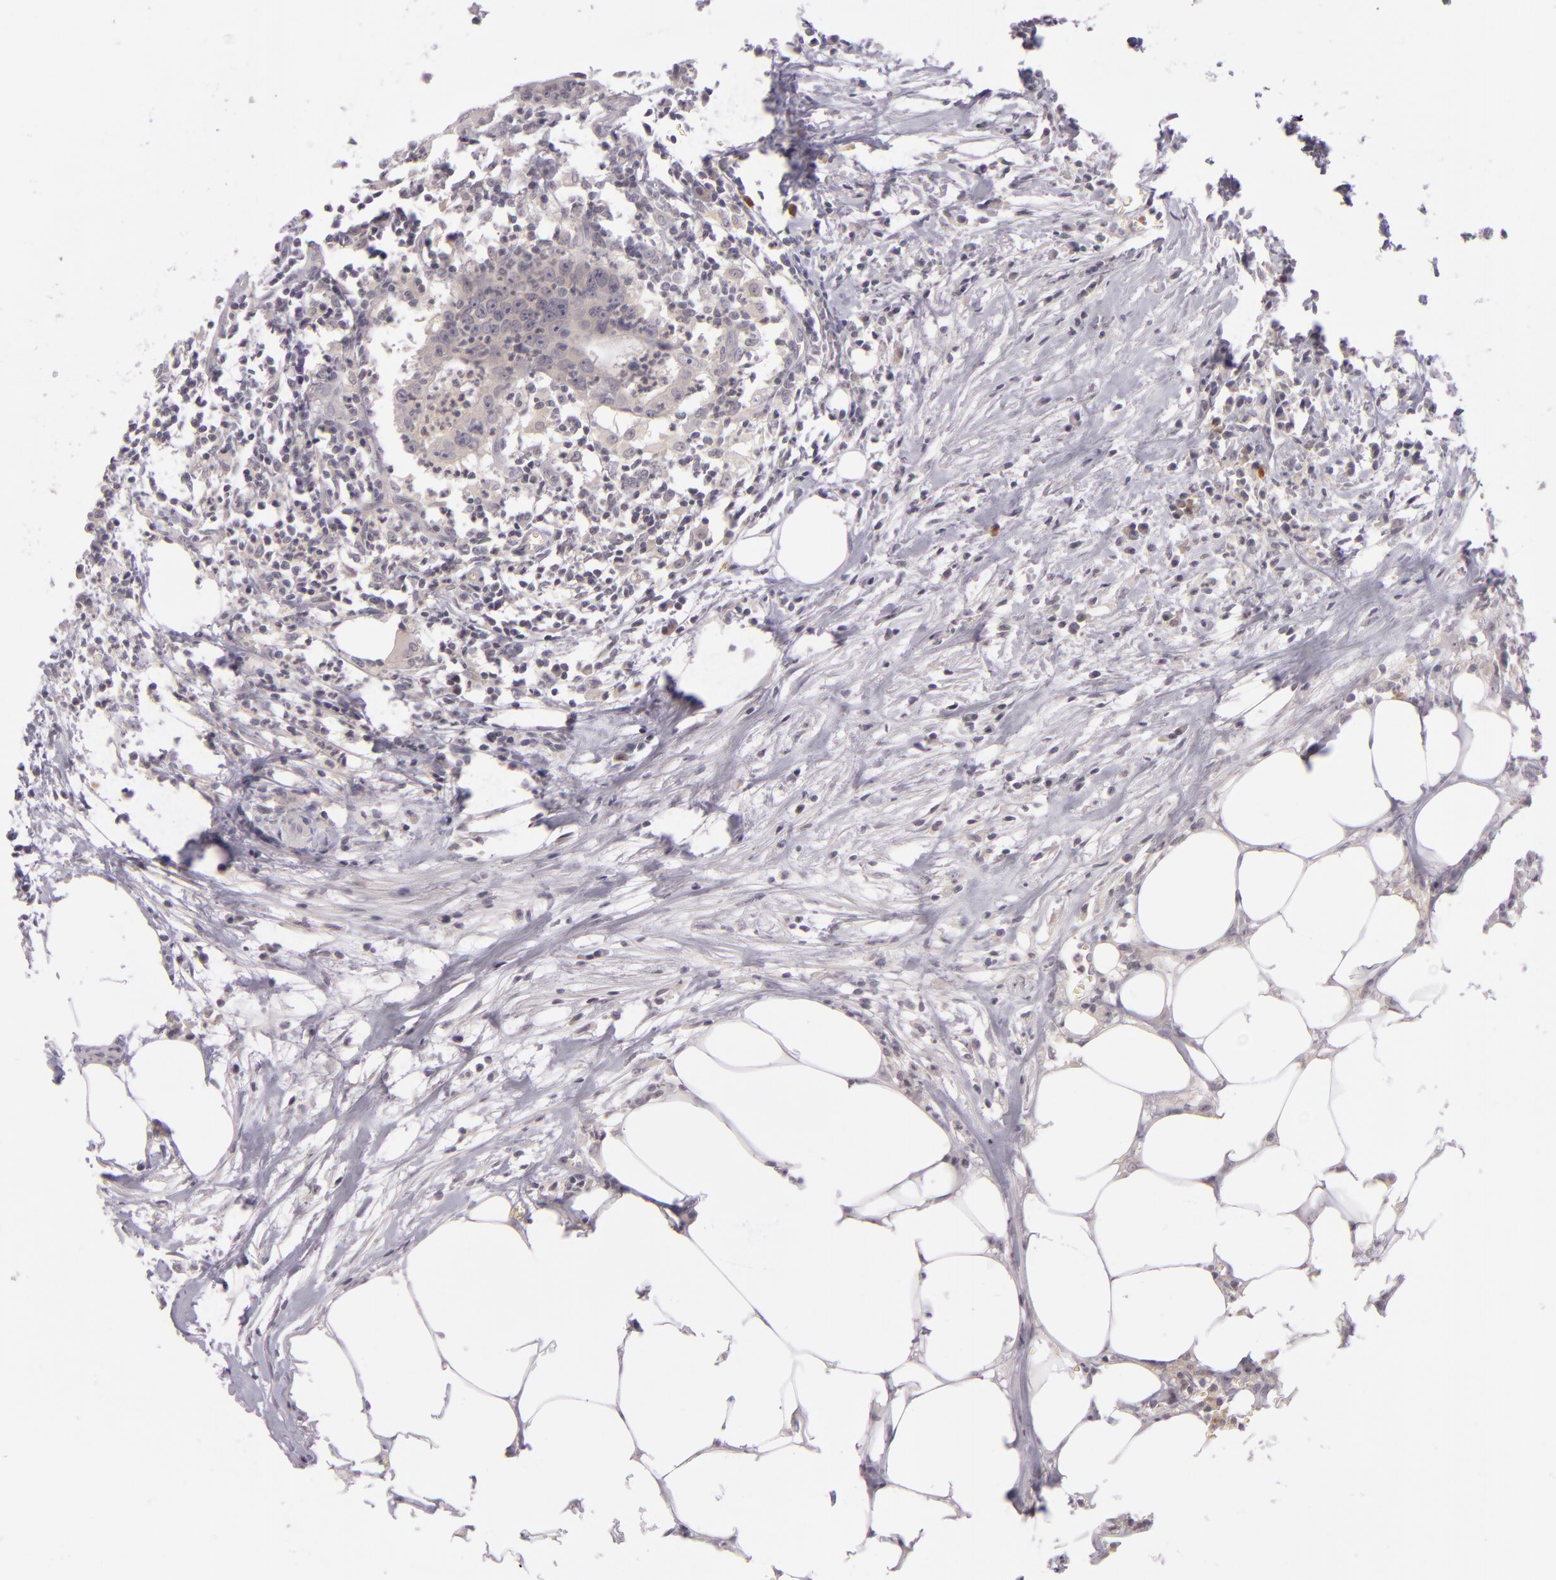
{"staining": {"intensity": "negative", "quantity": "none", "location": "none"}, "tissue": "colorectal cancer", "cell_type": "Tumor cells", "image_type": "cancer", "snomed": [{"axis": "morphology", "description": "Adenocarcinoma, NOS"}, {"axis": "topography", "description": "Colon"}], "caption": "This photomicrograph is of colorectal cancer stained with IHC to label a protein in brown with the nuclei are counter-stained blue. There is no staining in tumor cells.", "gene": "DAG1", "patient": {"sex": "male", "age": 55}}